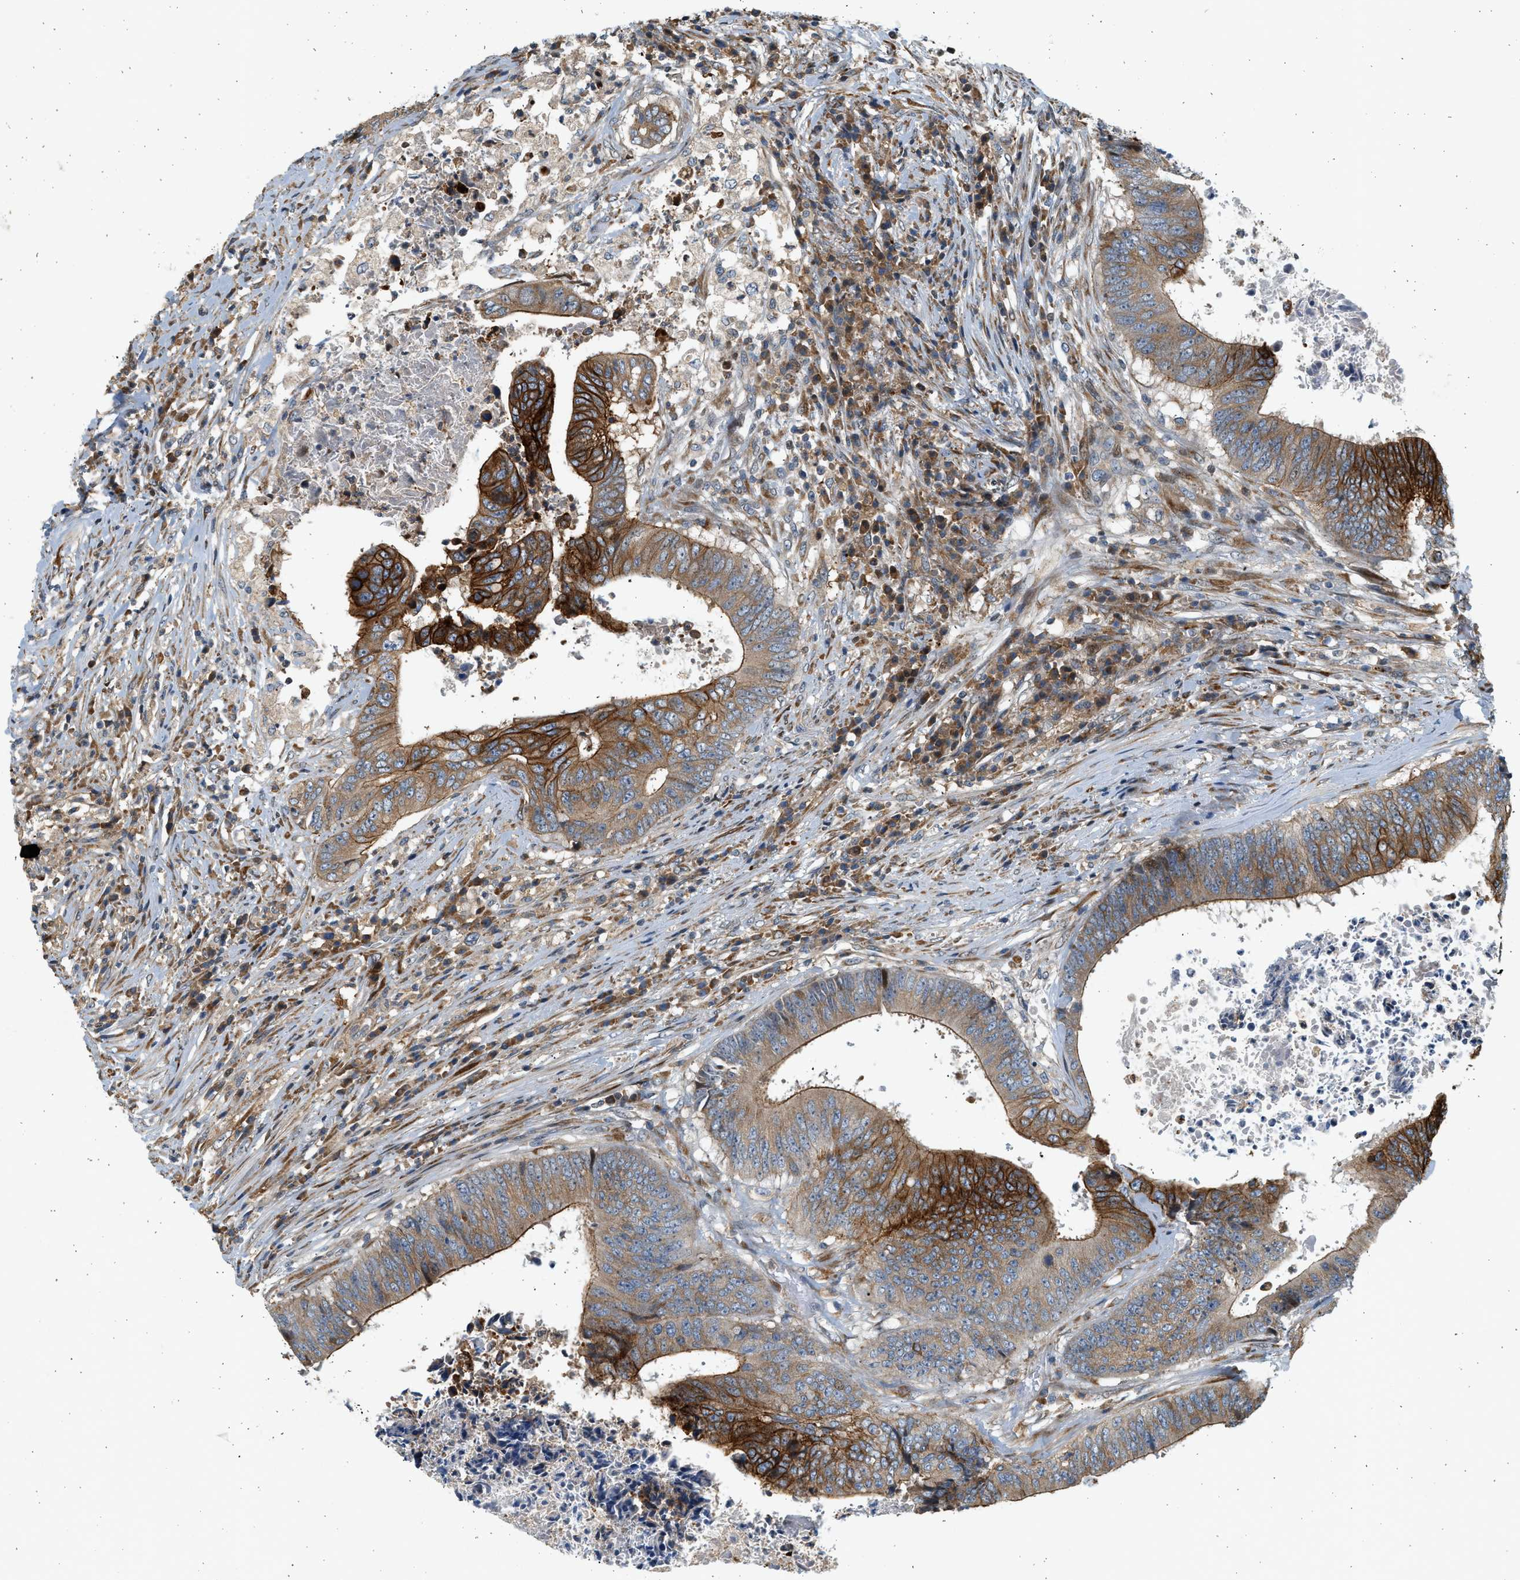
{"staining": {"intensity": "strong", "quantity": "25%-75%", "location": "cytoplasmic/membranous"}, "tissue": "colorectal cancer", "cell_type": "Tumor cells", "image_type": "cancer", "snomed": [{"axis": "morphology", "description": "Adenocarcinoma, NOS"}, {"axis": "topography", "description": "Rectum"}], "caption": "Strong cytoplasmic/membranous positivity is identified in approximately 25%-75% of tumor cells in adenocarcinoma (colorectal).", "gene": "NRSN2", "patient": {"sex": "male", "age": 72}}